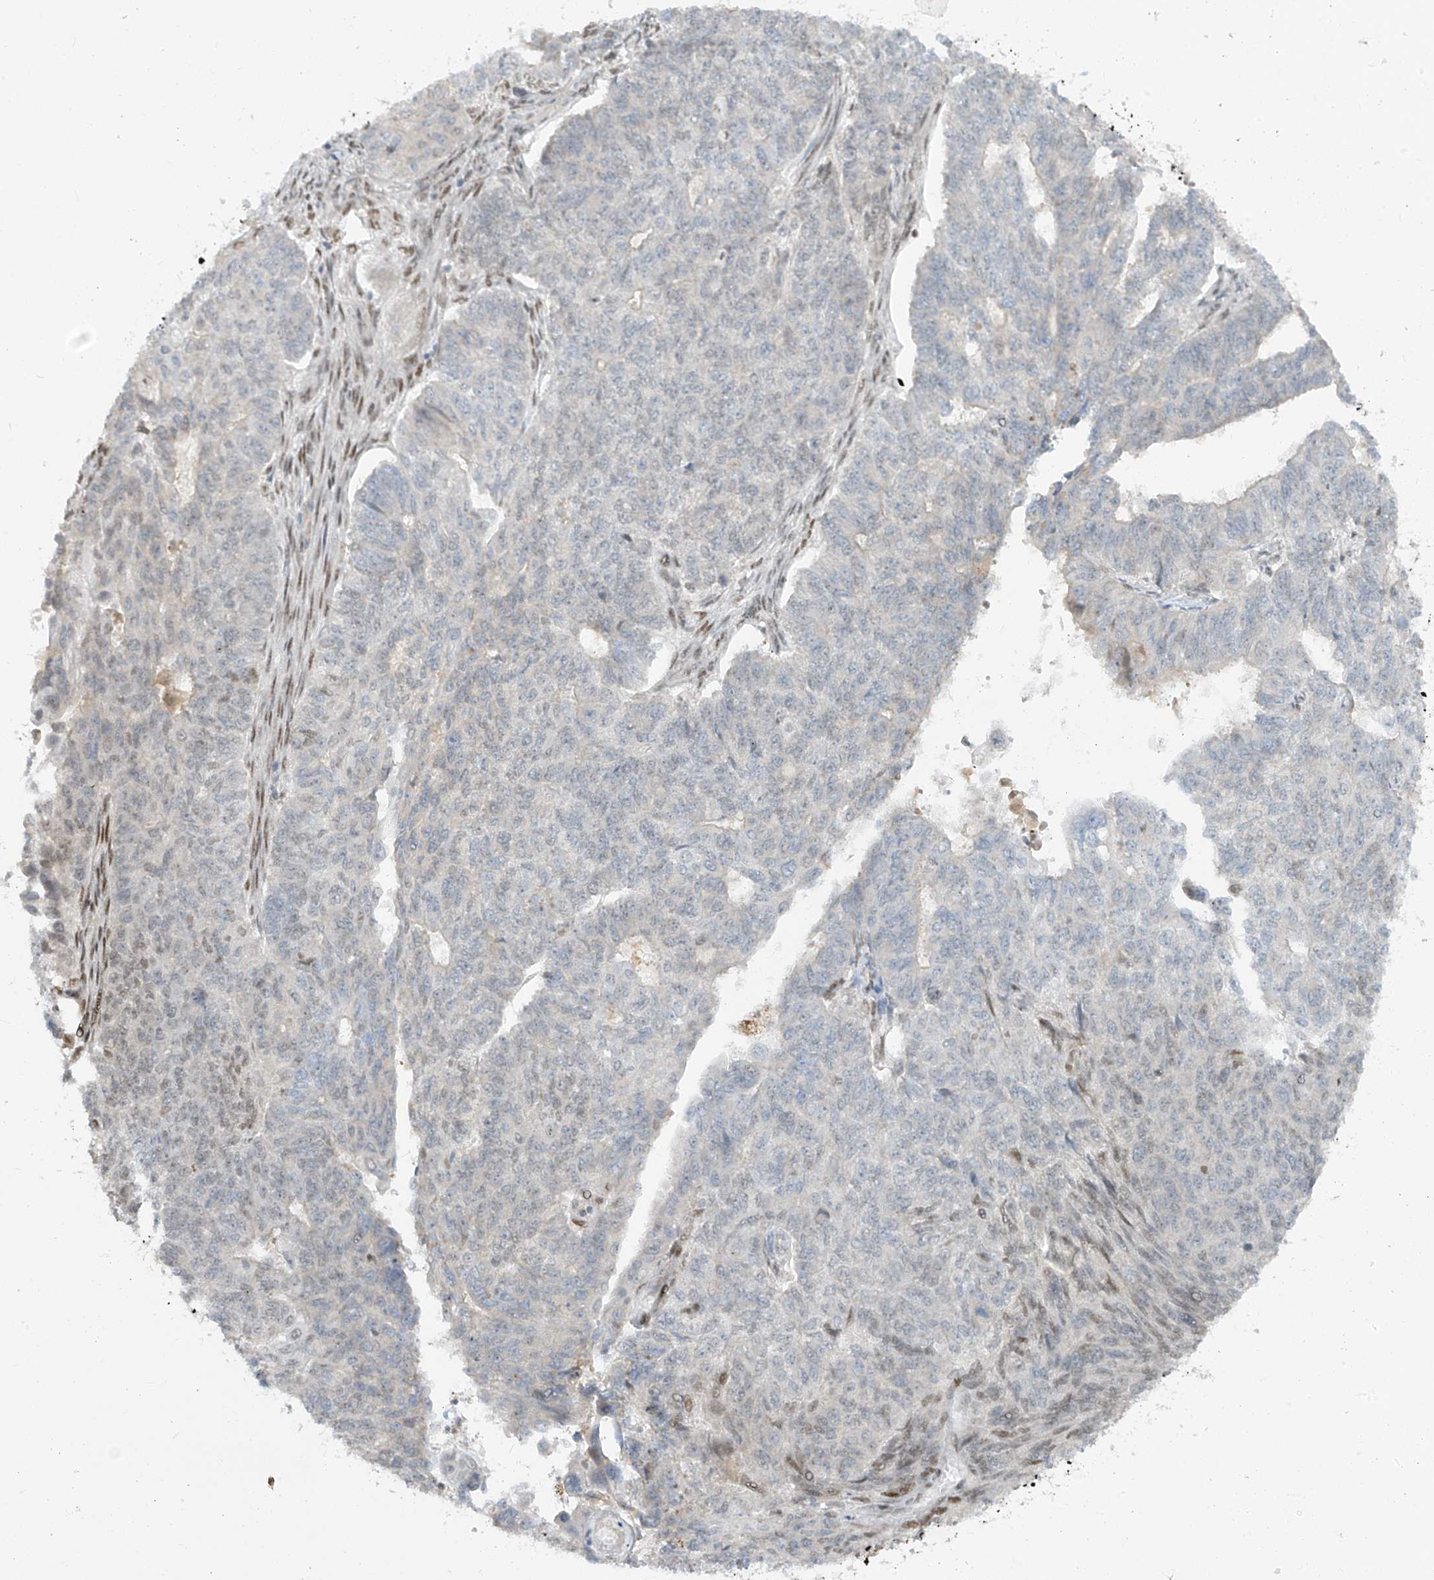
{"staining": {"intensity": "negative", "quantity": "none", "location": "none"}, "tissue": "endometrial cancer", "cell_type": "Tumor cells", "image_type": "cancer", "snomed": [{"axis": "morphology", "description": "Adenocarcinoma, NOS"}, {"axis": "topography", "description": "Endometrium"}], "caption": "Tumor cells show no significant protein staining in endometrial cancer (adenocarcinoma).", "gene": "PM20D2", "patient": {"sex": "female", "age": 32}}